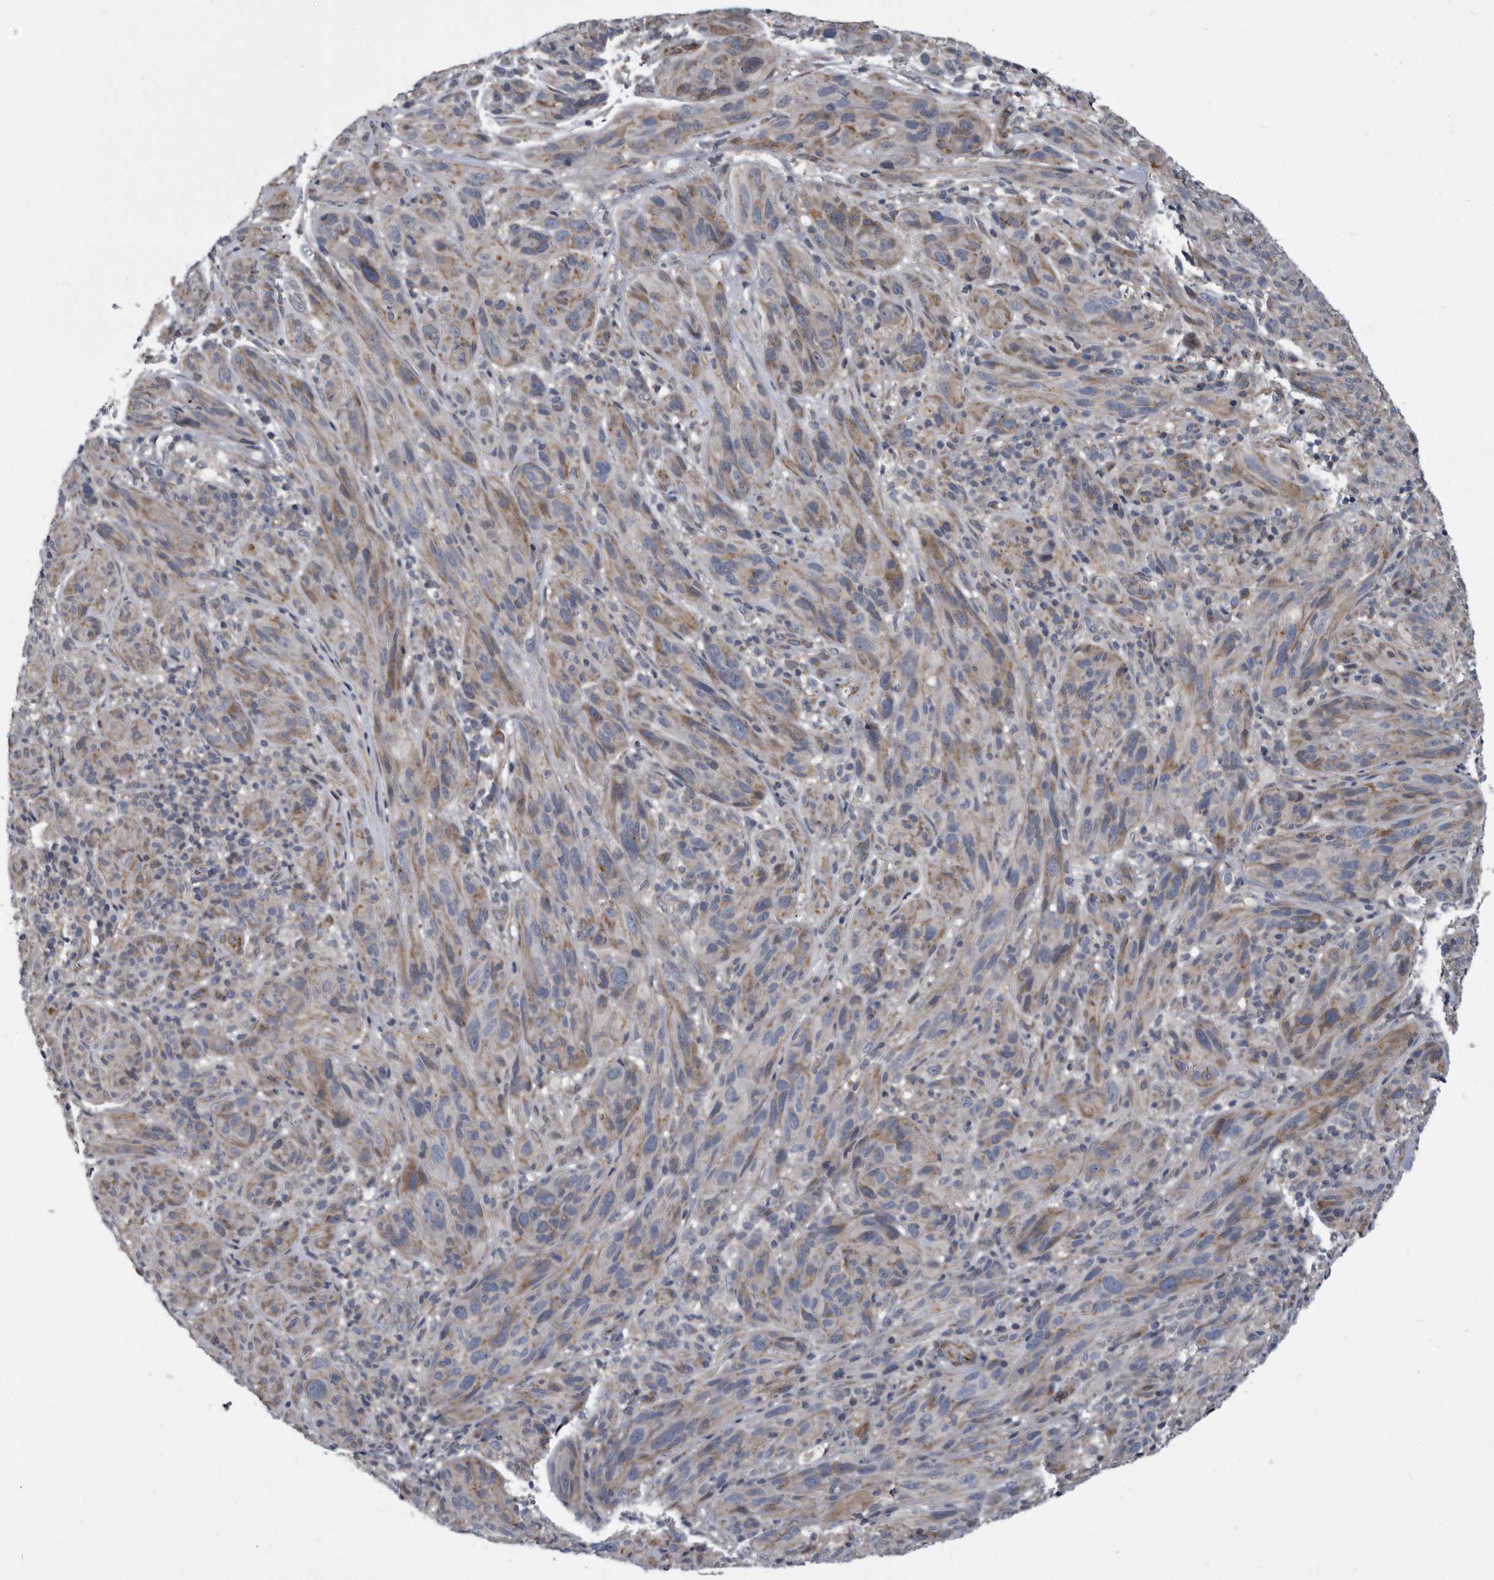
{"staining": {"intensity": "weak", "quantity": "25%-75%", "location": "cytoplasmic/membranous"}, "tissue": "melanoma", "cell_type": "Tumor cells", "image_type": "cancer", "snomed": [{"axis": "morphology", "description": "Malignant melanoma, NOS"}, {"axis": "topography", "description": "Skin of head"}], "caption": "Weak cytoplasmic/membranous expression for a protein is identified in approximately 25%-75% of tumor cells of malignant melanoma using IHC.", "gene": "ARMCX1", "patient": {"sex": "male", "age": 96}}